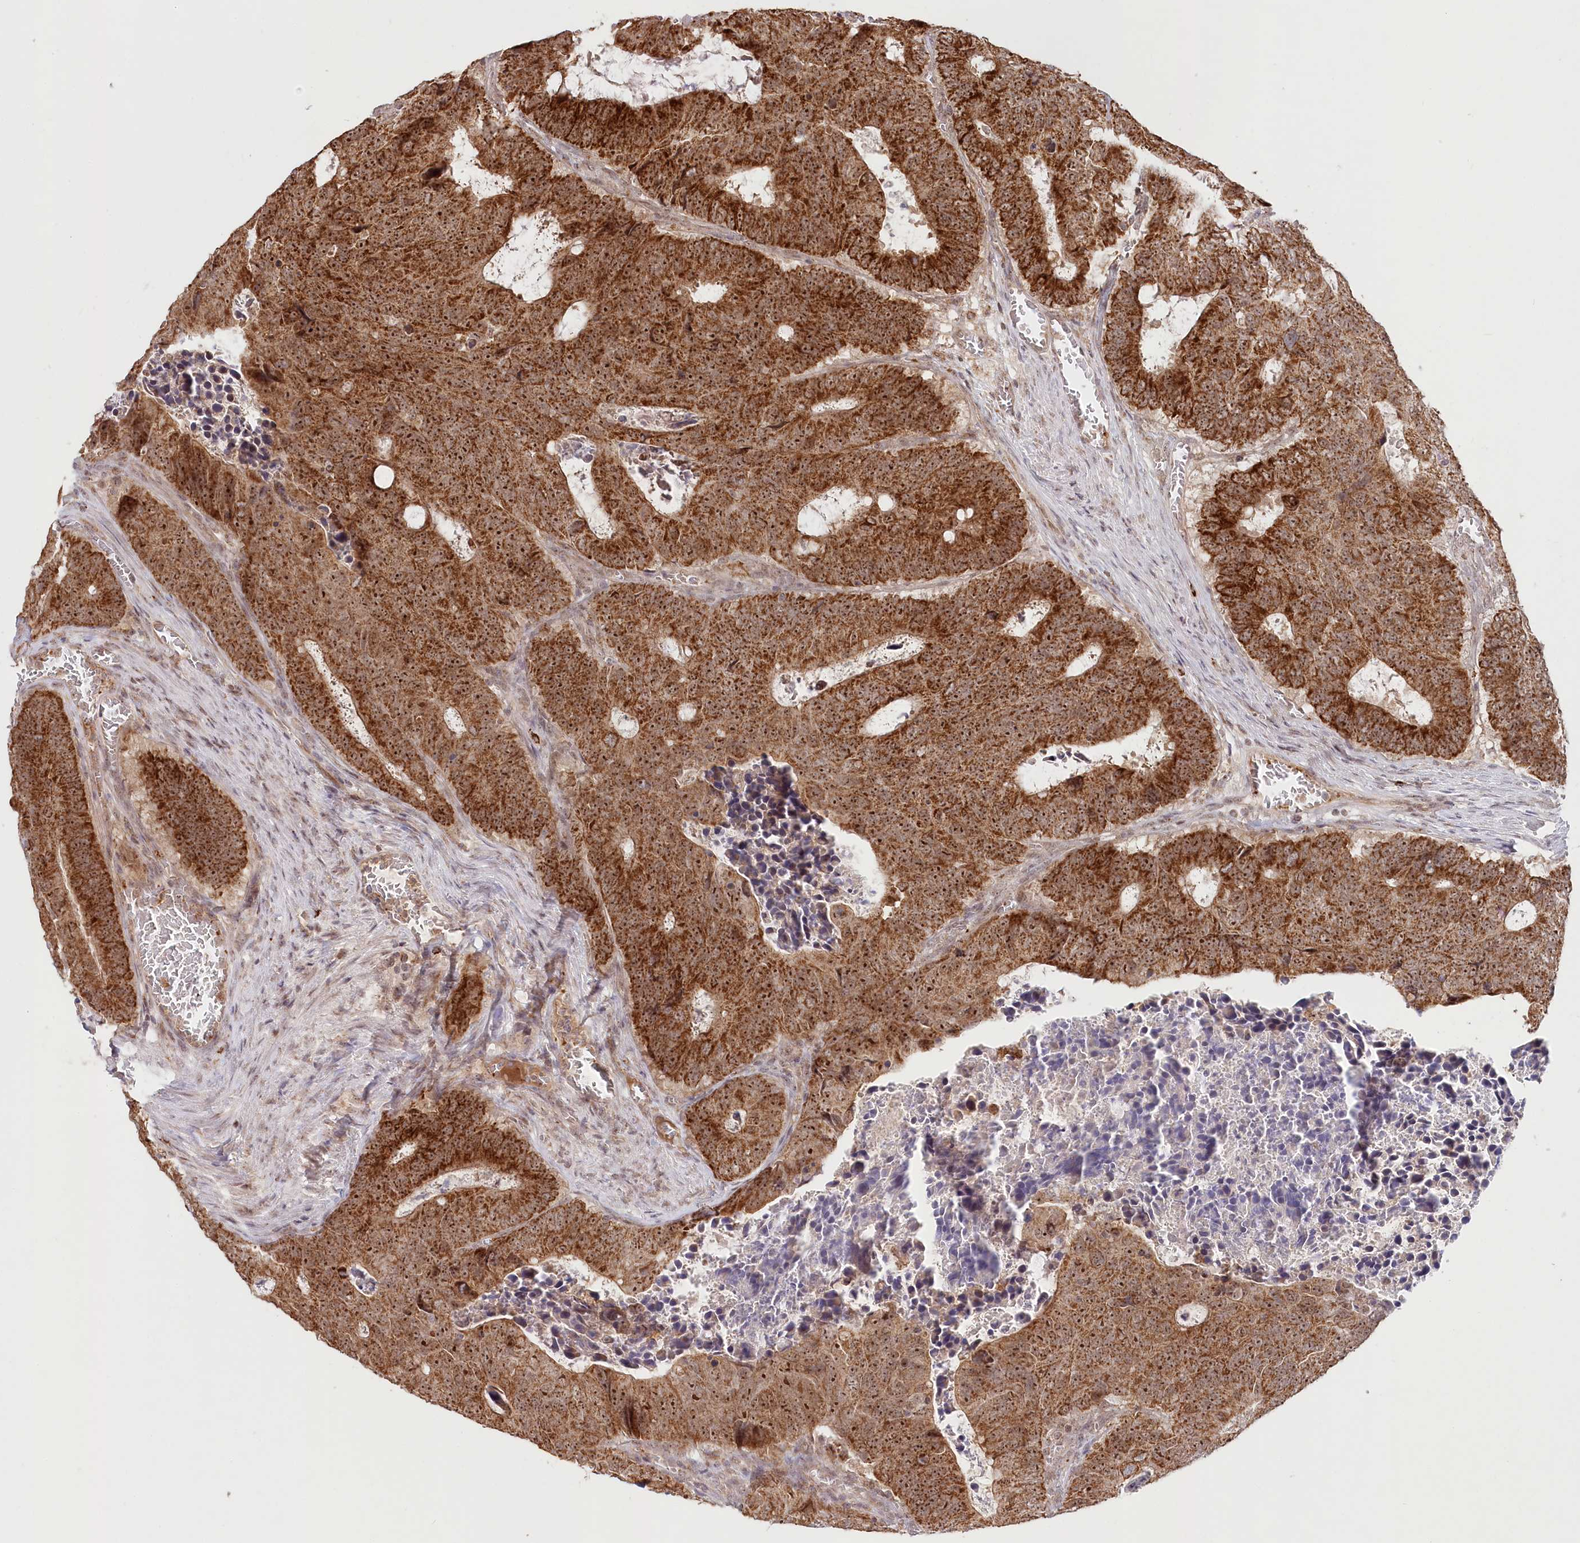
{"staining": {"intensity": "strong", "quantity": ">75%", "location": "cytoplasmic/membranous,nuclear"}, "tissue": "colorectal cancer", "cell_type": "Tumor cells", "image_type": "cancer", "snomed": [{"axis": "morphology", "description": "Adenocarcinoma, NOS"}, {"axis": "topography", "description": "Colon"}], "caption": "Immunohistochemistry (IHC) (DAB (3,3'-diaminobenzidine)) staining of colorectal adenocarcinoma demonstrates strong cytoplasmic/membranous and nuclear protein expression in about >75% of tumor cells.", "gene": "RTN4IP1", "patient": {"sex": "male", "age": 87}}